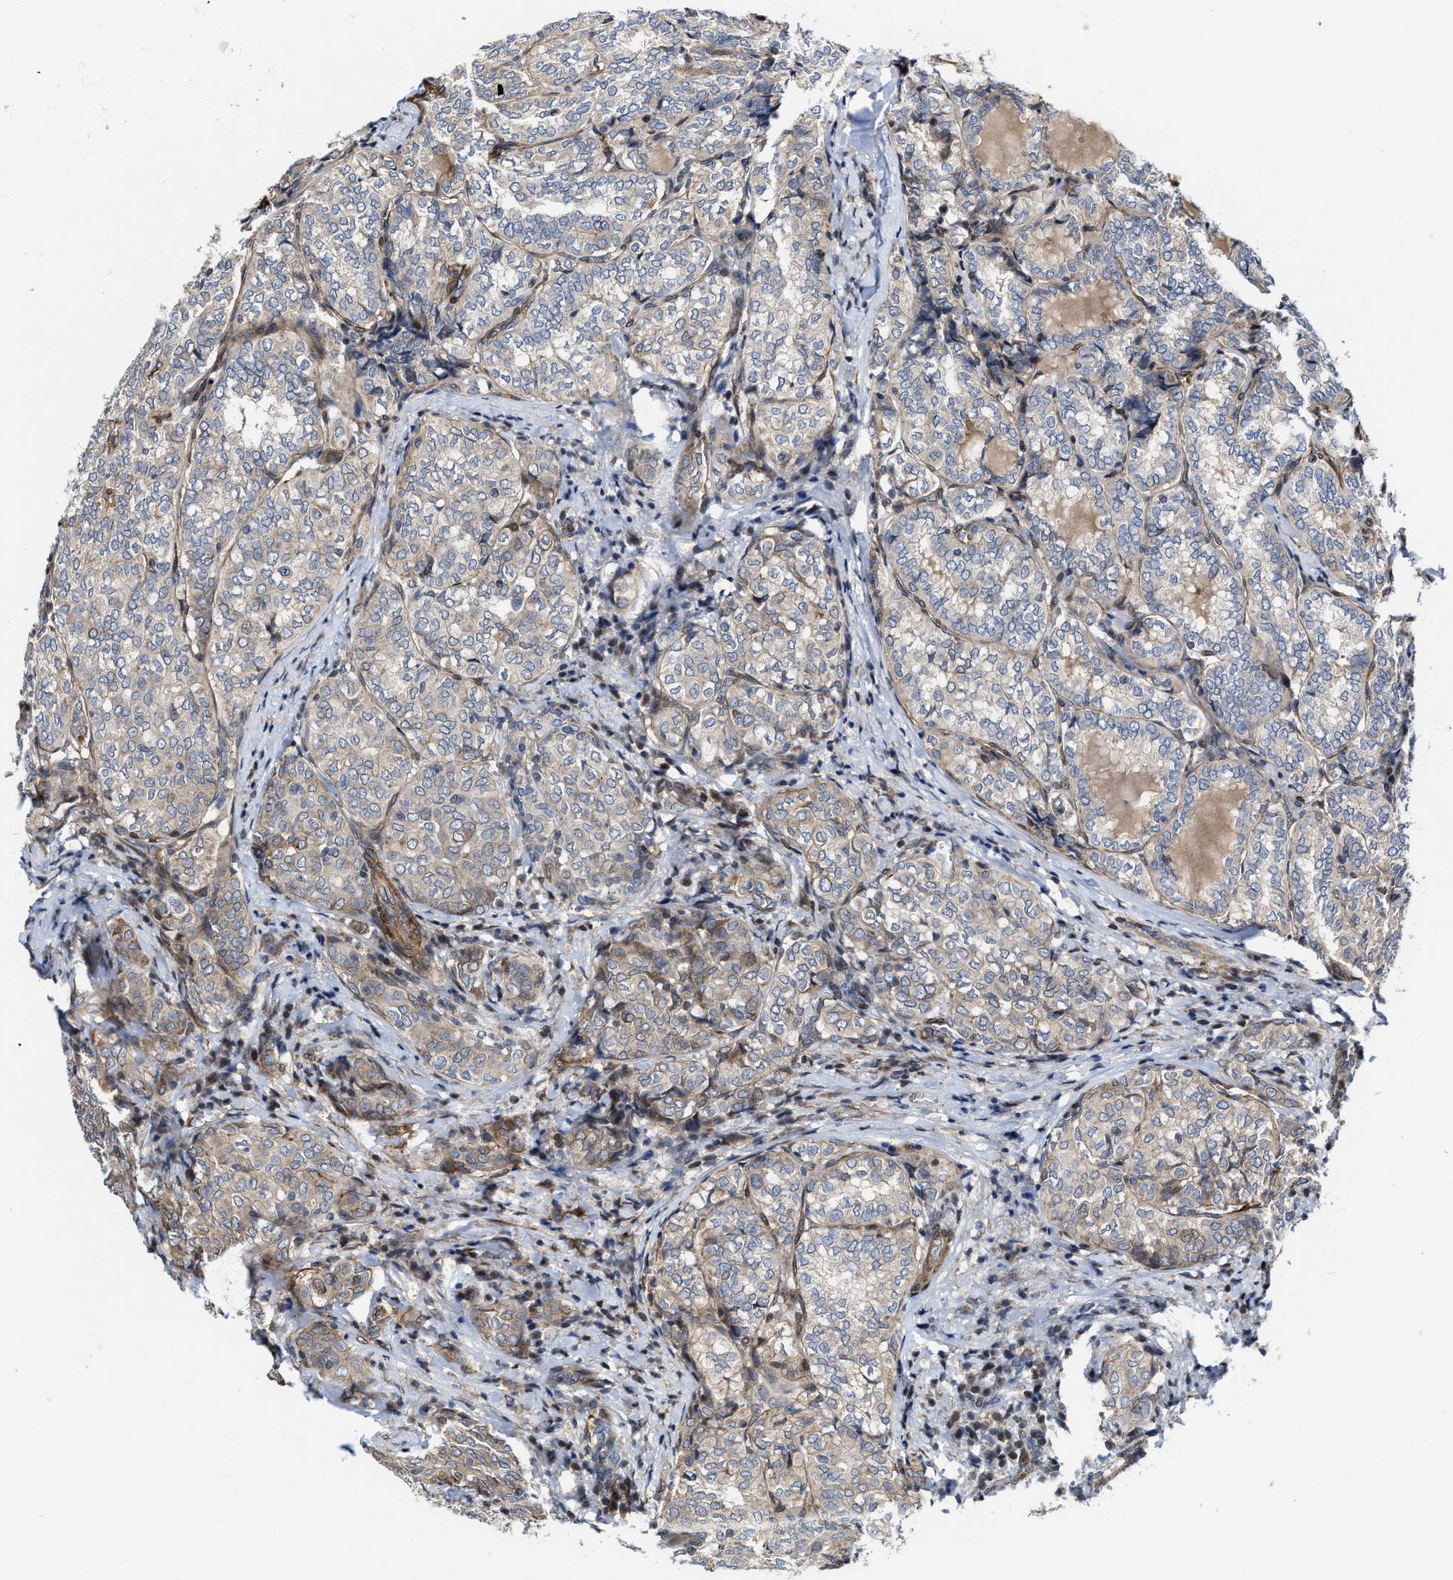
{"staining": {"intensity": "weak", "quantity": "25%-75%", "location": "cytoplasmic/membranous"}, "tissue": "thyroid cancer", "cell_type": "Tumor cells", "image_type": "cancer", "snomed": [{"axis": "morphology", "description": "Normal tissue, NOS"}, {"axis": "morphology", "description": "Papillary adenocarcinoma, NOS"}, {"axis": "topography", "description": "Thyroid gland"}], "caption": "A low amount of weak cytoplasmic/membranous staining is appreciated in about 25%-75% of tumor cells in thyroid papillary adenocarcinoma tissue.", "gene": "TGFB1I1", "patient": {"sex": "female", "age": 30}}